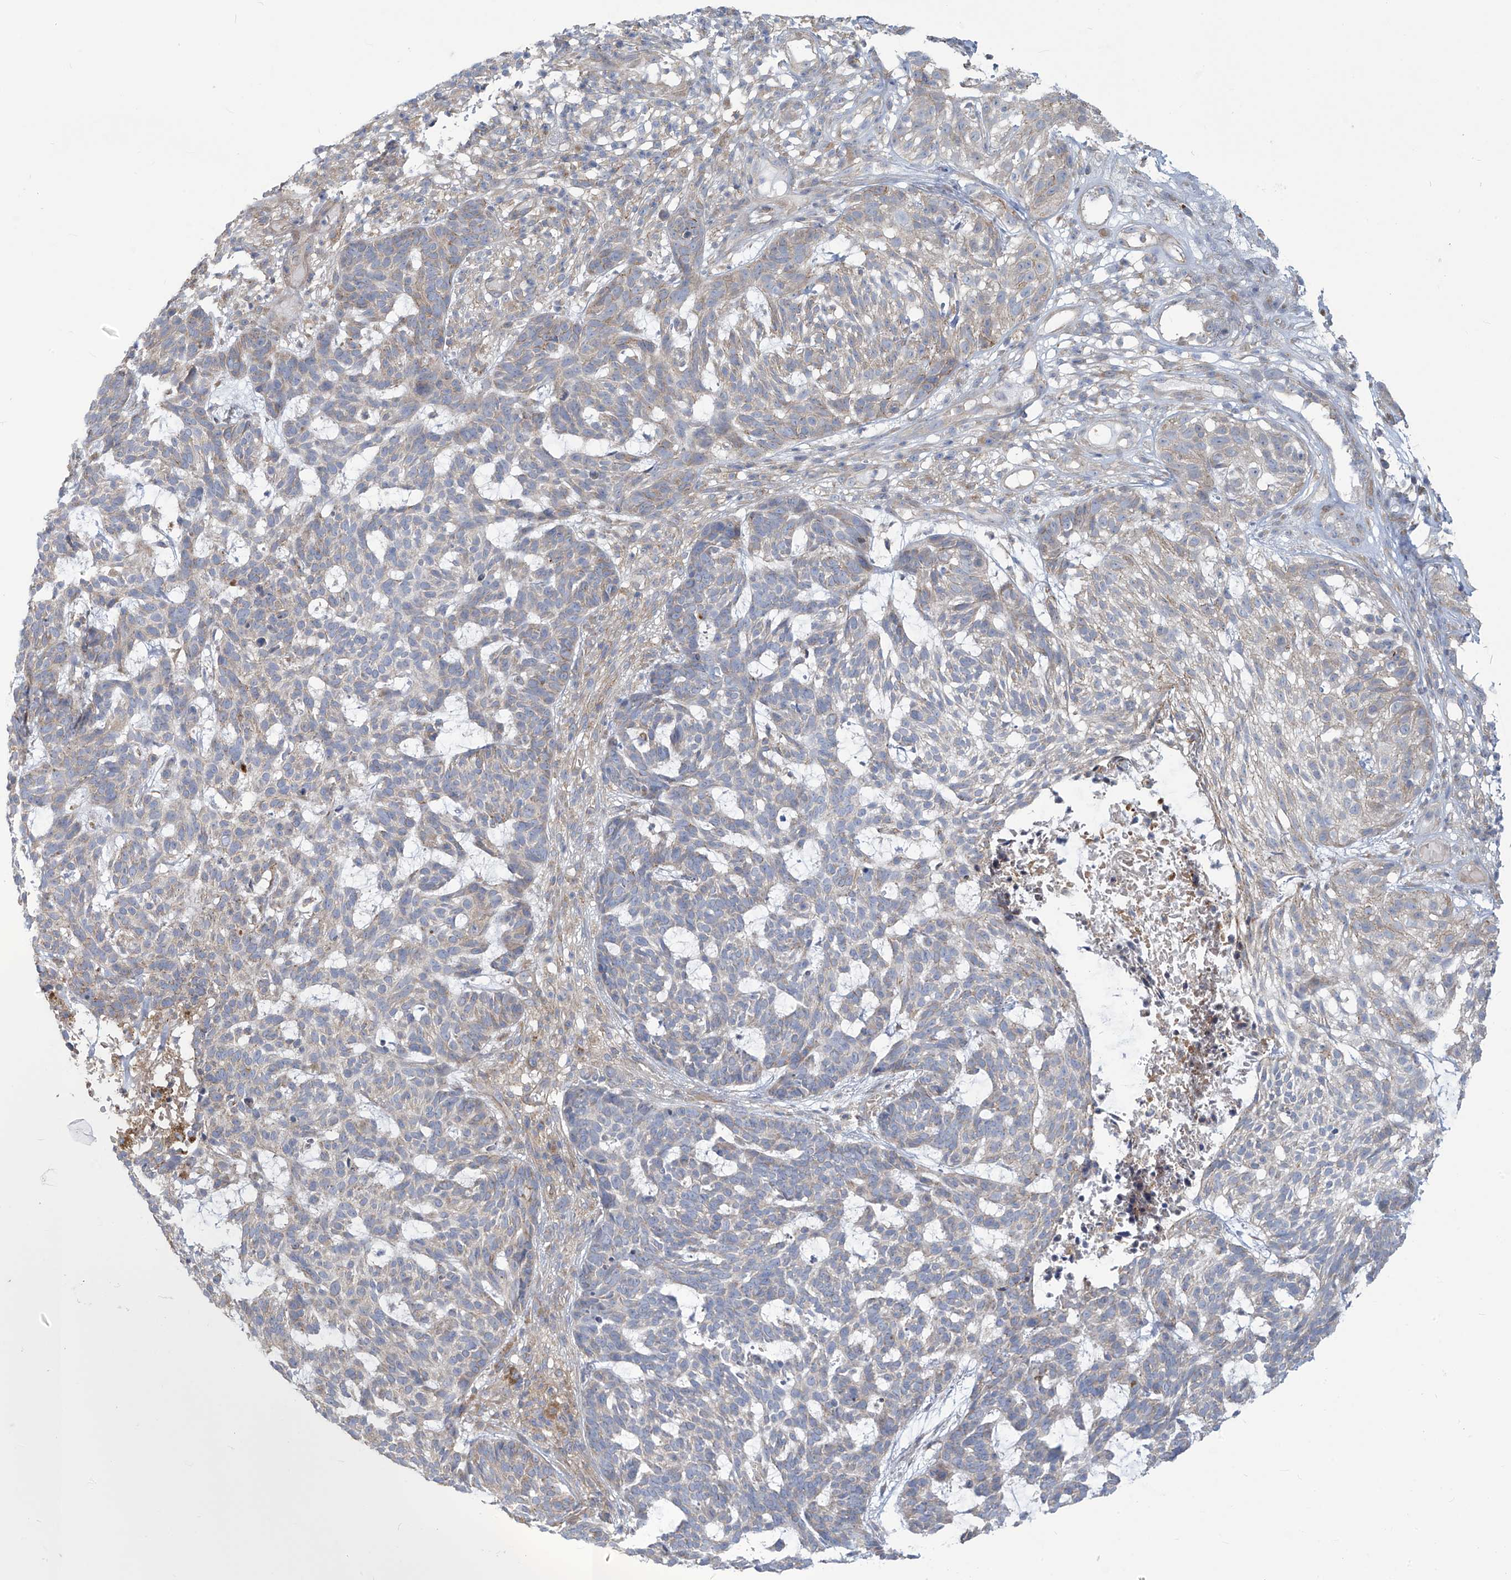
{"staining": {"intensity": "weak", "quantity": "<25%", "location": "cytoplasmic/membranous"}, "tissue": "skin cancer", "cell_type": "Tumor cells", "image_type": "cancer", "snomed": [{"axis": "morphology", "description": "Basal cell carcinoma"}, {"axis": "topography", "description": "Skin"}], "caption": "Human skin cancer stained for a protein using IHC demonstrates no expression in tumor cells.", "gene": "ADAT2", "patient": {"sex": "male", "age": 85}}